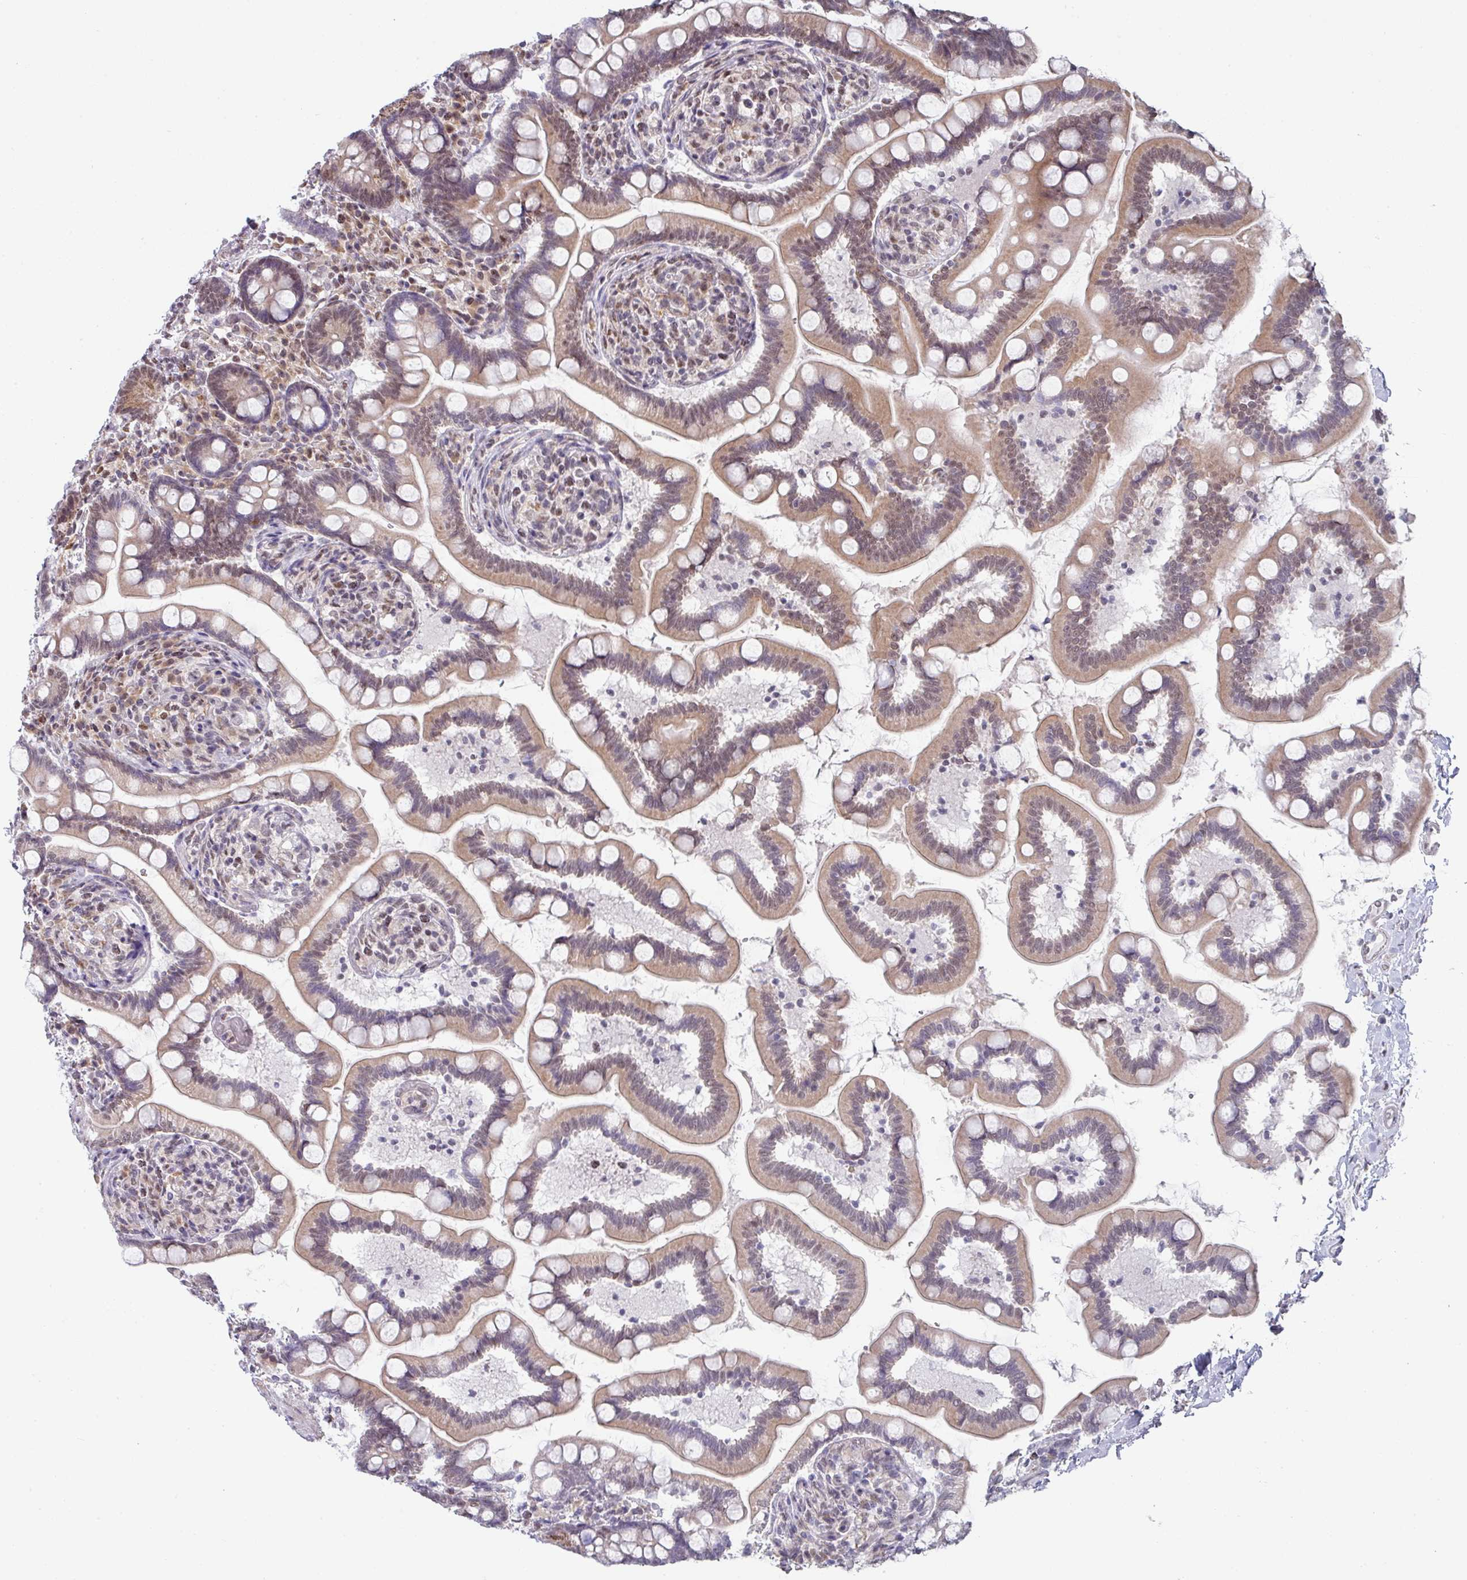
{"staining": {"intensity": "moderate", "quantity": ">75%", "location": "cytoplasmic/membranous,nuclear"}, "tissue": "small intestine", "cell_type": "Glandular cells", "image_type": "normal", "snomed": [{"axis": "morphology", "description": "Normal tissue, NOS"}, {"axis": "topography", "description": "Small intestine"}], "caption": "IHC micrograph of normal small intestine stained for a protein (brown), which reveals medium levels of moderate cytoplasmic/membranous,nuclear expression in about >75% of glandular cells.", "gene": "TMED5", "patient": {"sex": "female", "age": 64}}